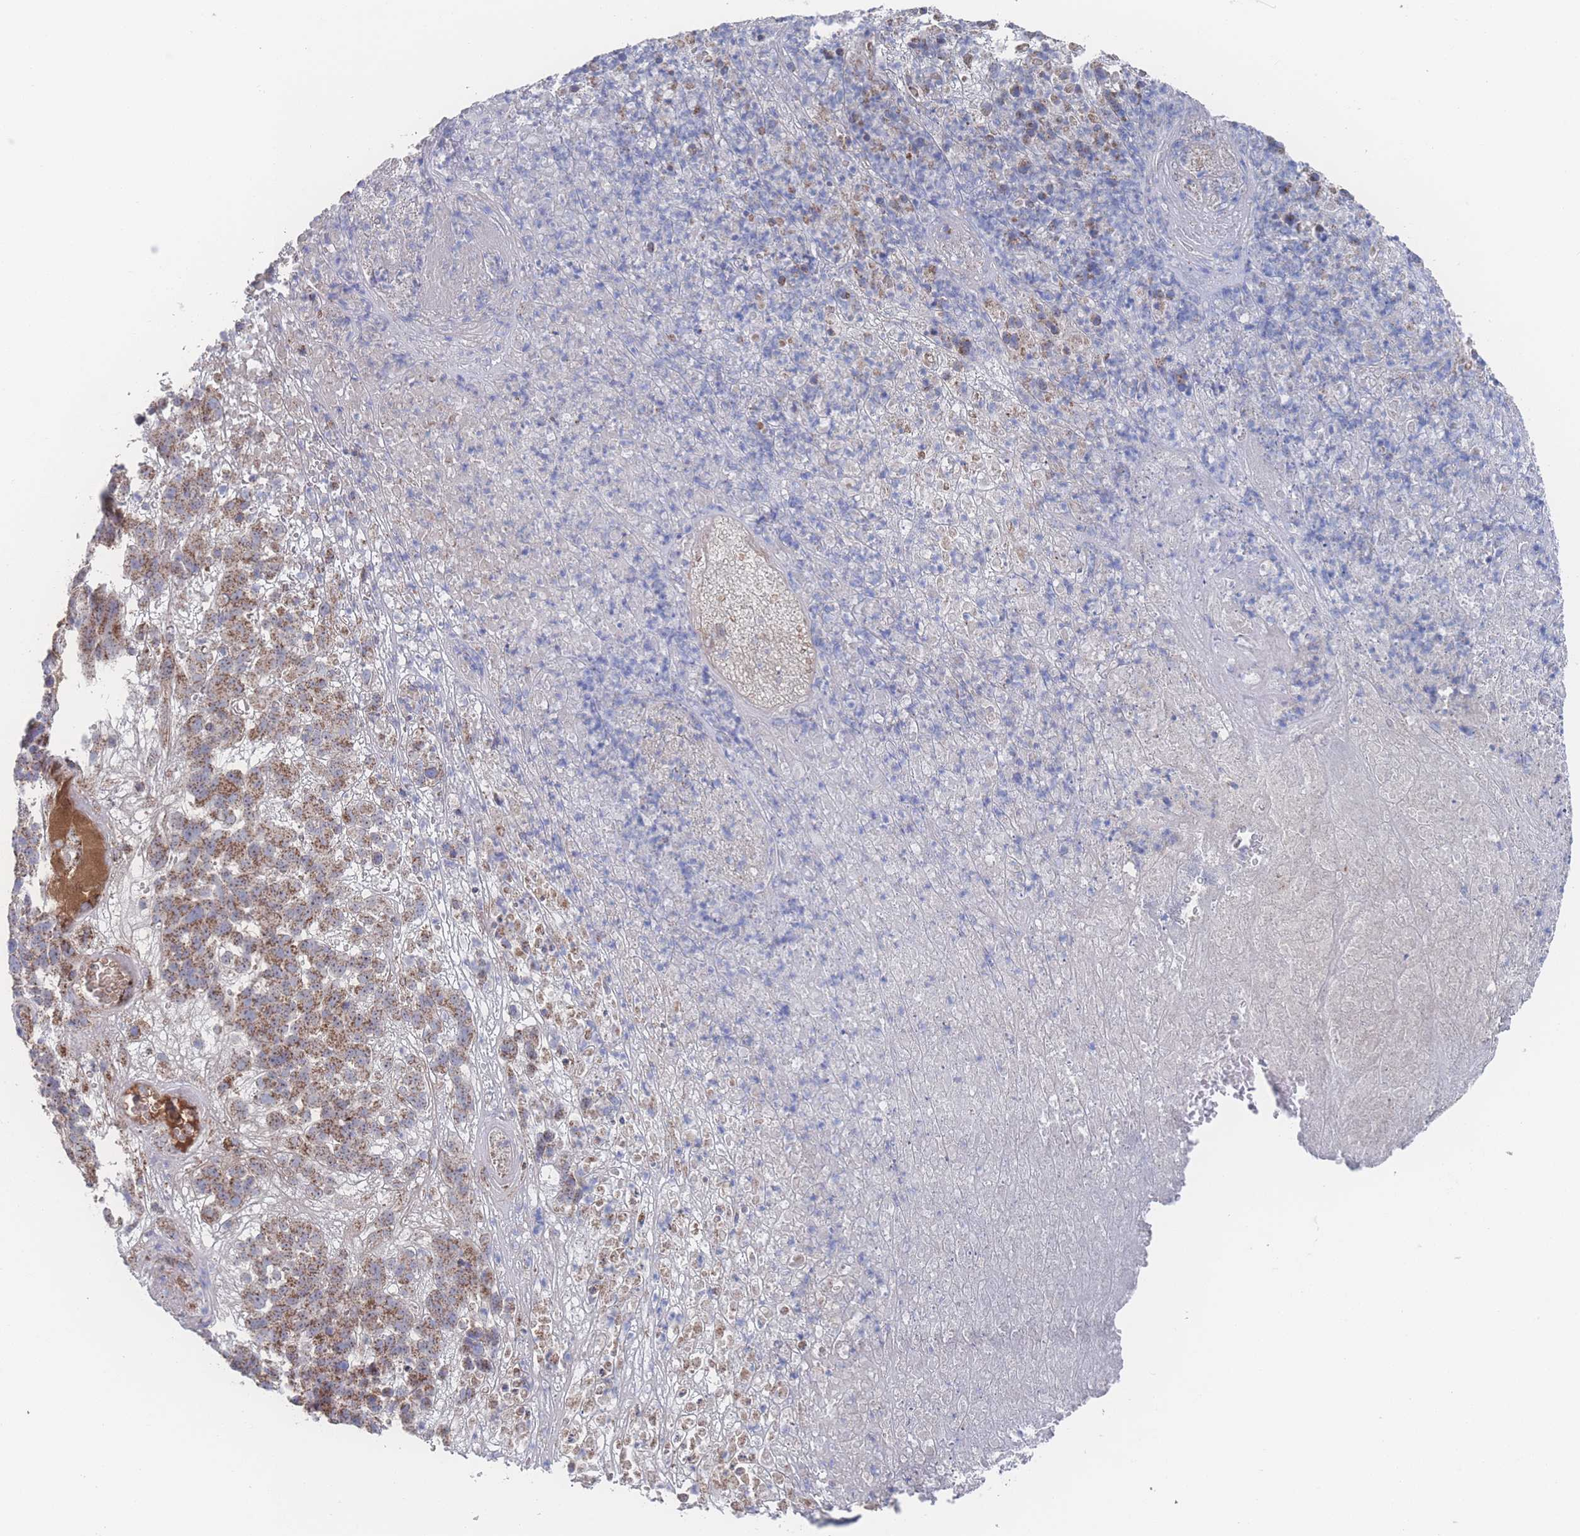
{"staining": {"intensity": "moderate", "quantity": ">75%", "location": "cytoplasmic/membranous"}, "tissue": "melanoma", "cell_type": "Tumor cells", "image_type": "cancer", "snomed": [{"axis": "morphology", "description": "Malignant melanoma, NOS"}, {"axis": "topography", "description": "Skin"}], "caption": "Immunohistochemistry of malignant melanoma shows medium levels of moderate cytoplasmic/membranous expression in about >75% of tumor cells. Immunohistochemistry stains the protein in brown and the nuclei are stained blue.", "gene": "PEX14", "patient": {"sex": "male", "age": 49}}